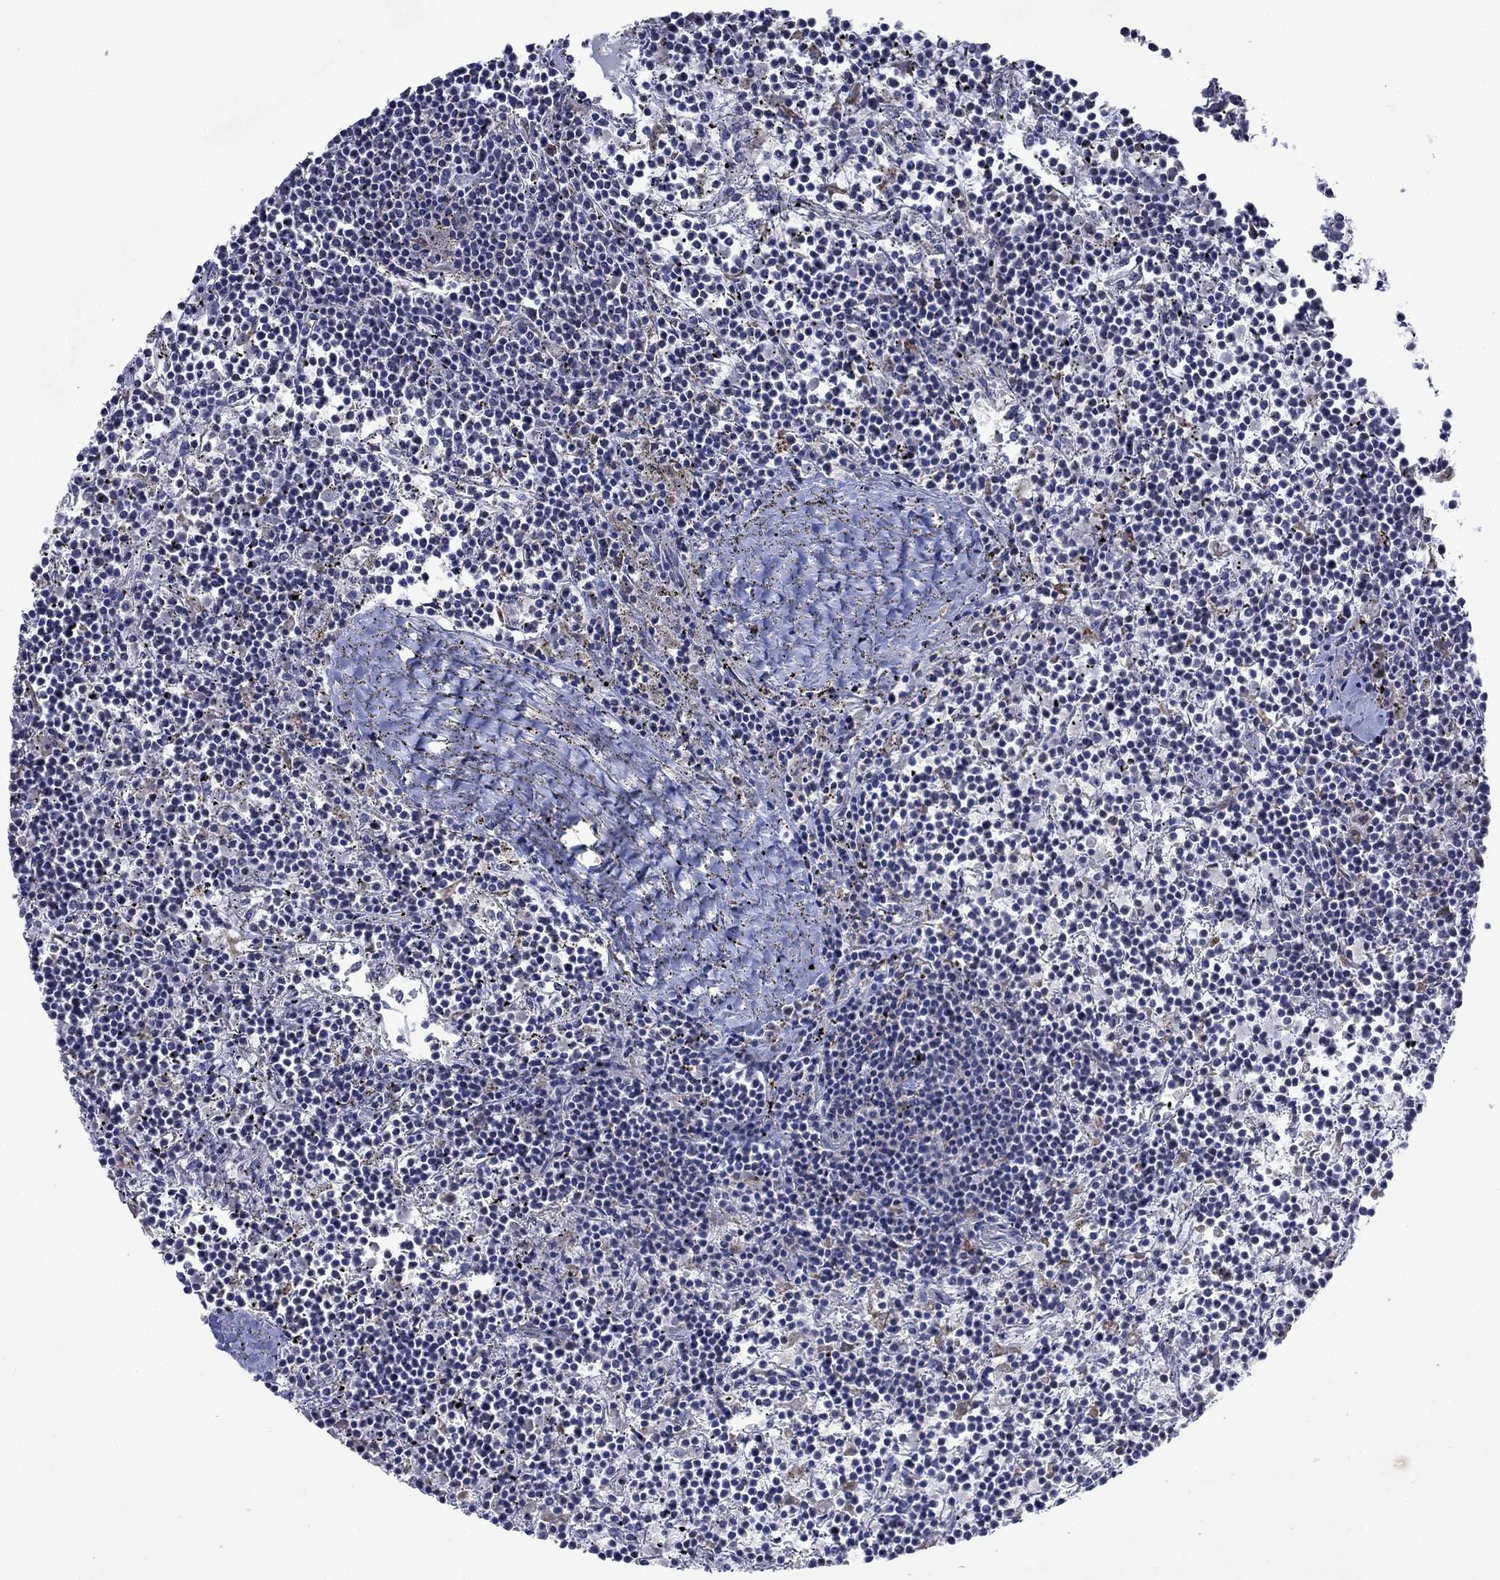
{"staining": {"intensity": "negative", "quantity": "none", "location": "none"}, "tissue": "lymphoma", "cell_type": "Tumor cells", "image_type": "cancer", "snomed": [{"axis": "morphology", "description": "Malignant lymphoma, non-Hodgkin's type, Low grade"}, {"axis": "topography", "description": "Spleen"}], "caption": "Tumor cells show no significant positivity in low-grade malignant lymphoma, non-Hodgkin's type.", "gene": "TMEM97", "patient": {"sex": "female", "age": 19}}